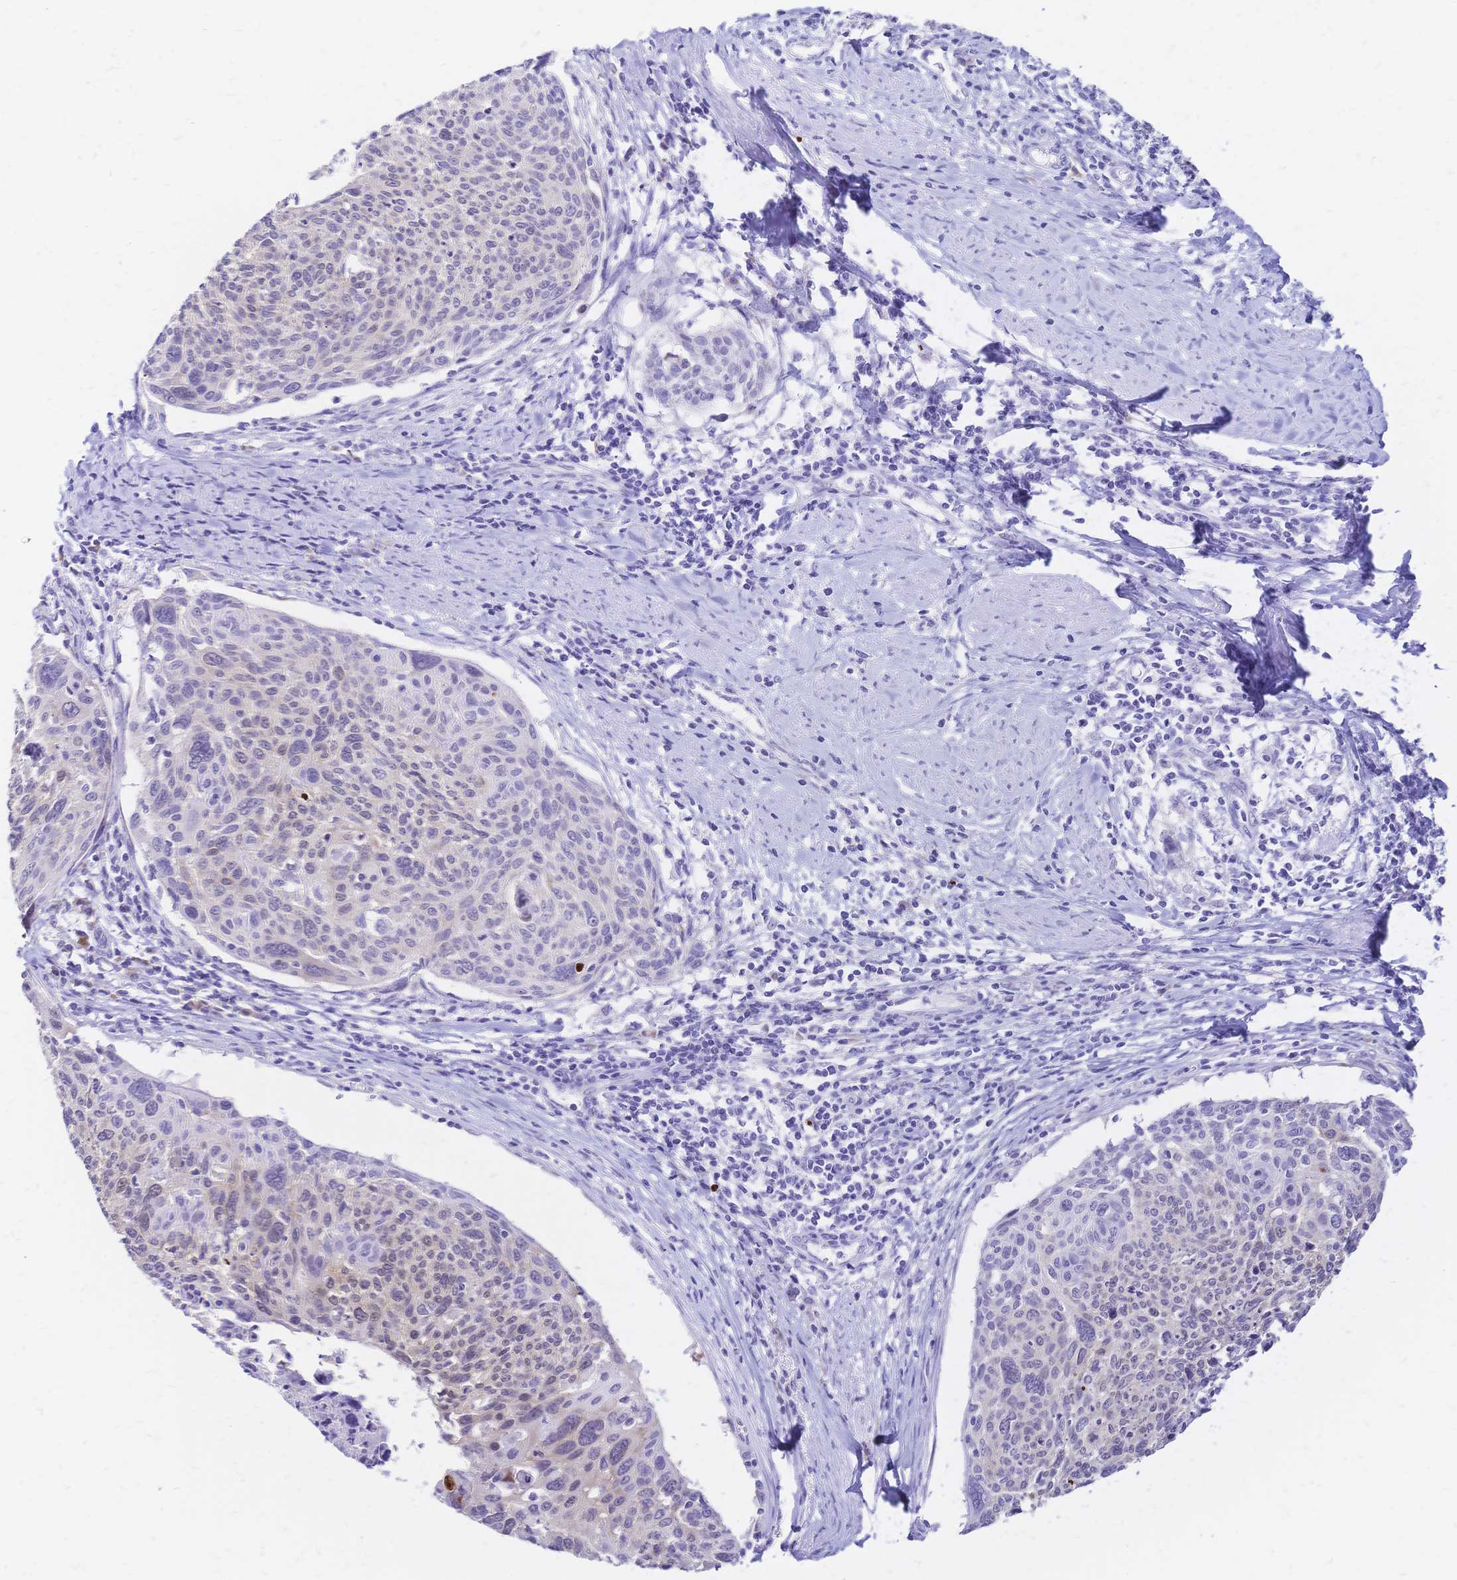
{"staining": {"intensity": "negative", "quantity": "none", "location": "none"}, "tissue": "cervical cancer", "cell_type": "Tumor cells", "image_type": "cancer", "snomed": [{"axis": "morphology", "description": "Squamous cell carcinoma, NOS"}, {"axis": "topography", "description": "Cervix"}], "caption": "Tumor cells are negative for protein expression in human cervical squamous cell carcinoma.", "gene": "GRB7", "patient": {"sex": "female", "age": 49}}